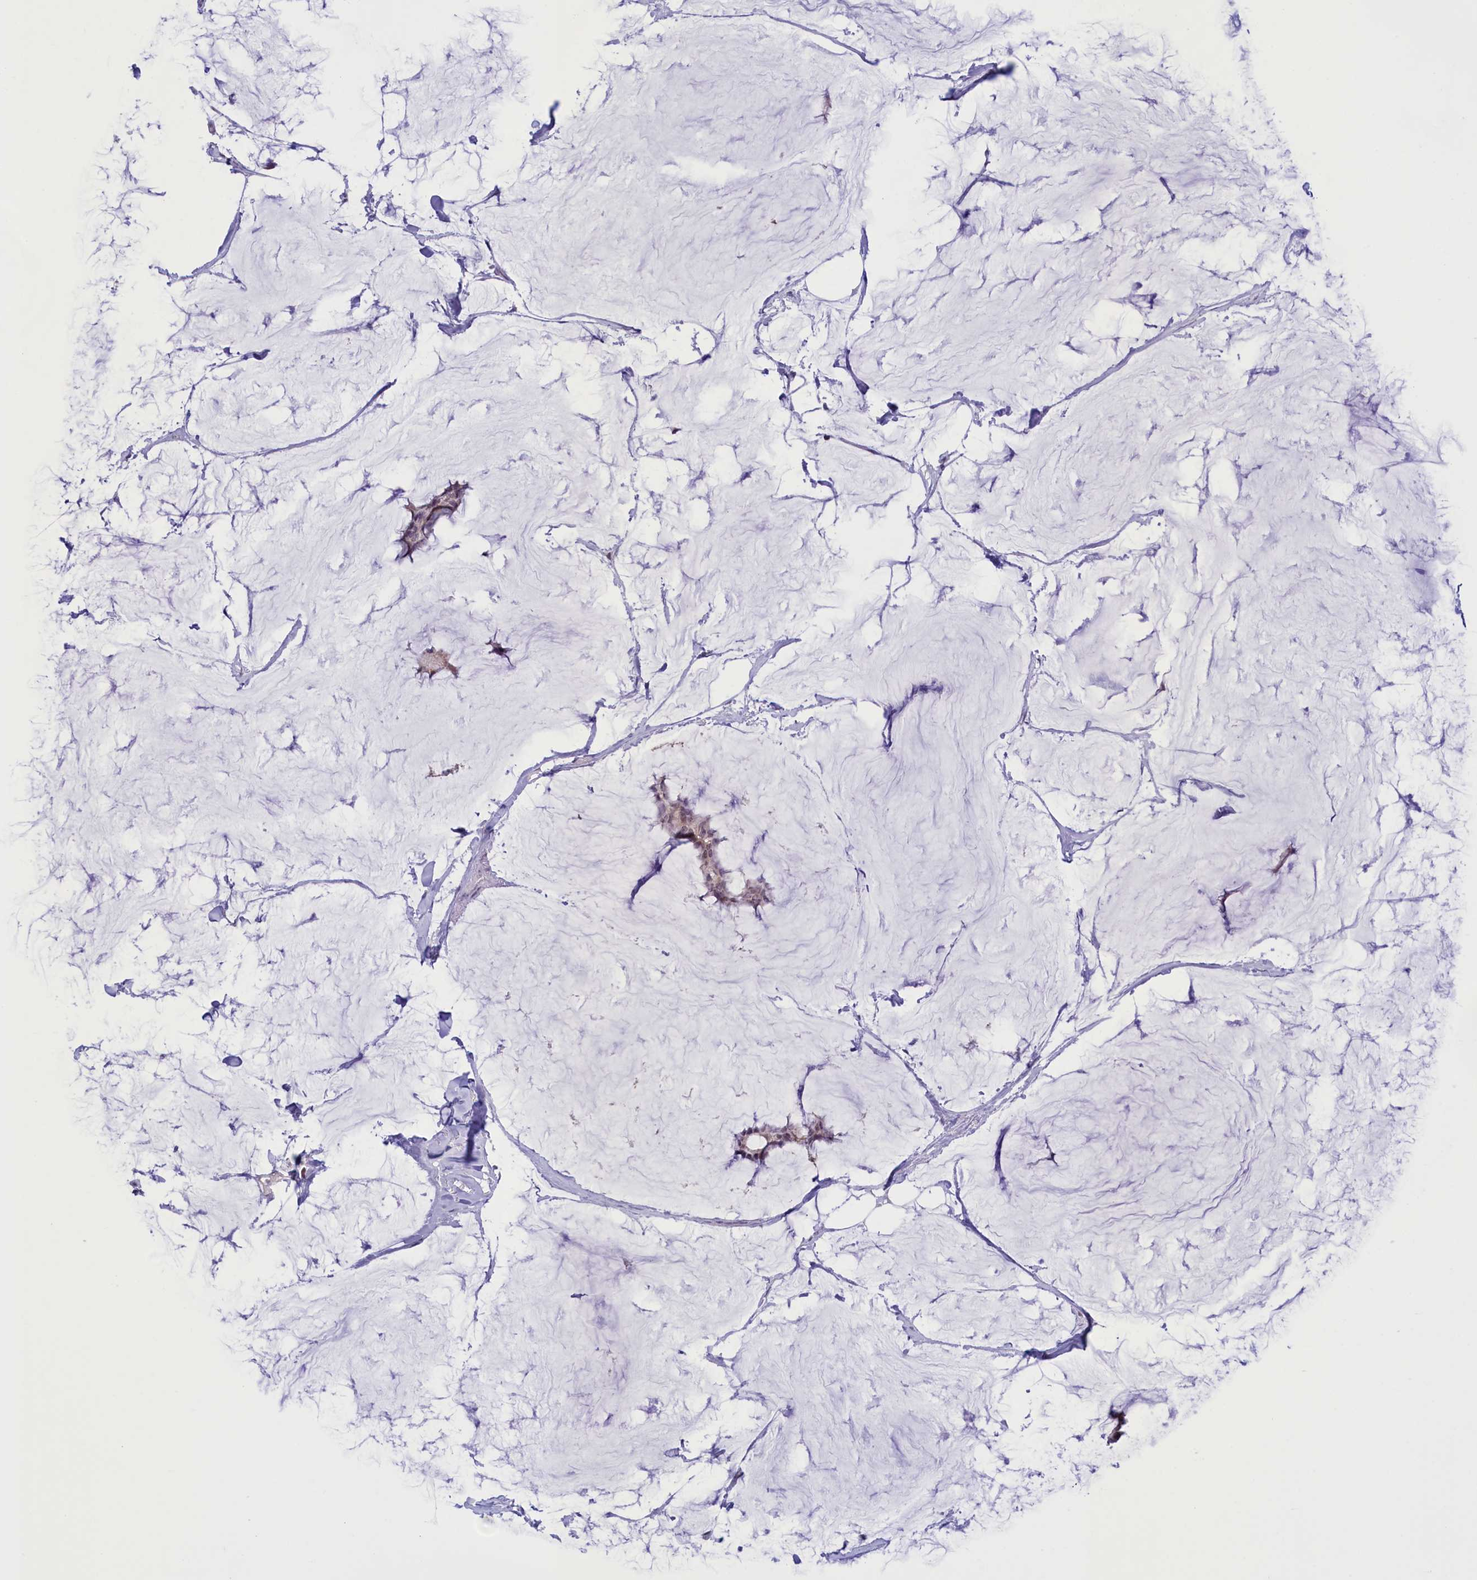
{"staining": {"intensity": "weak", "quantity": "<25%", "location": "nuclear"}, "tissue": "breast cancer", "cell_type": "Tumor cells", "image_type": "cancer", "snomed": [{"axis": "morphology", "description": "Duct carcinoma"}, {"axis": "topography", "description": "Breast"}], "caption": "The micrograph shows no staining of tumor cells in breast cancer.", "gene": "CORO2A", "patient": {"sex": "female", "age": 93}}